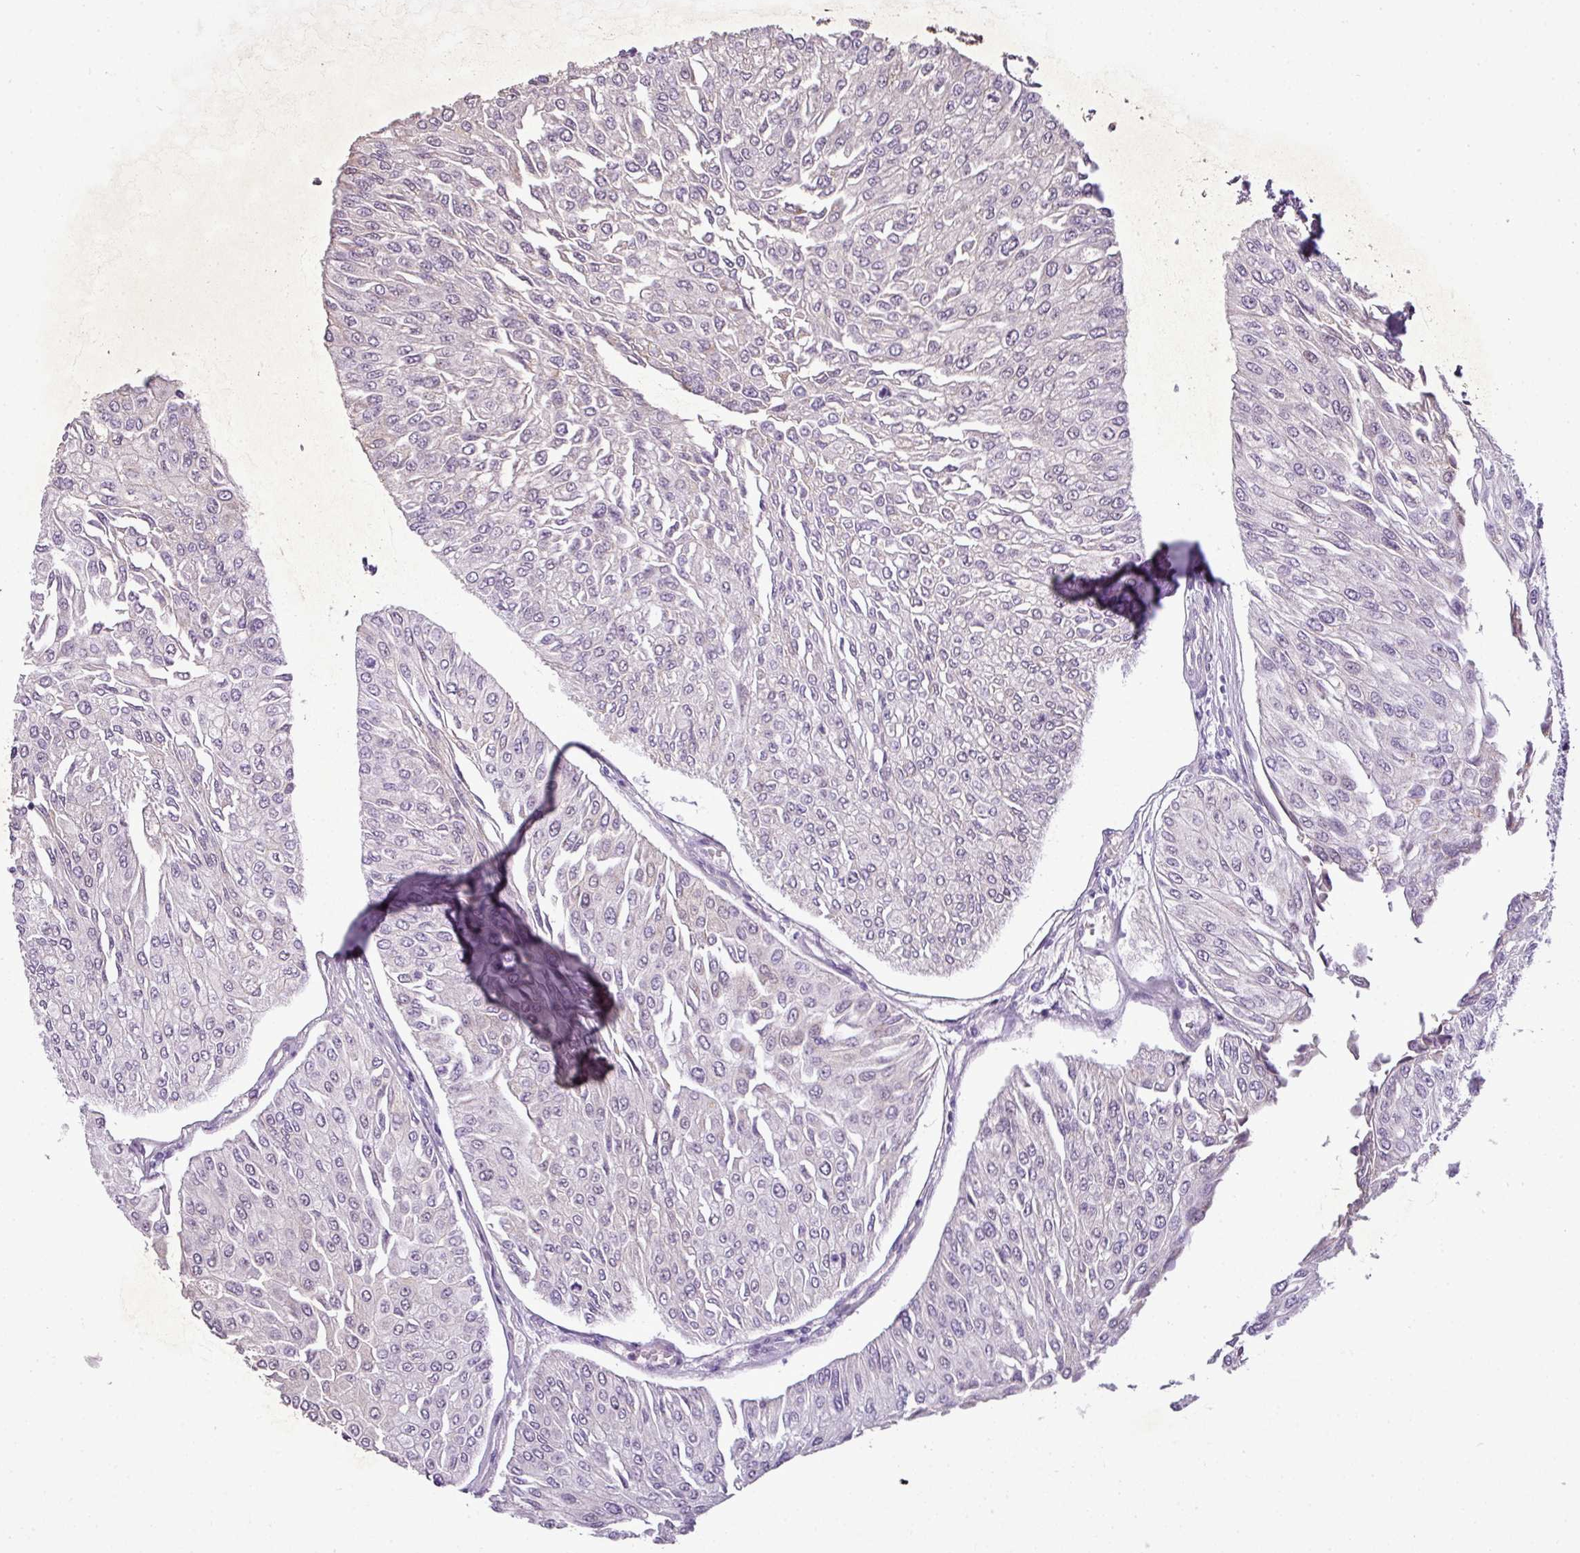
{"staining": {"intensity": "negative", "quantity": "none", "location": "none"}, "tissue": "urothelial cancer", "cell_type": "Tumor cells", "image_type": "cancer", "snomed": [{"axis": "morphology", "description": "Urothelial carcinoma, Low grade"}, {"axis": "topography", "description": "Urinary bladder"}], "caption": "DAB immunohistochemical staining of human urothelial carcinoma (low-grade) reveals no significant expression in tumor cells.", "gene": "C4B", "patient": {"sex": "male", "age": 67}}